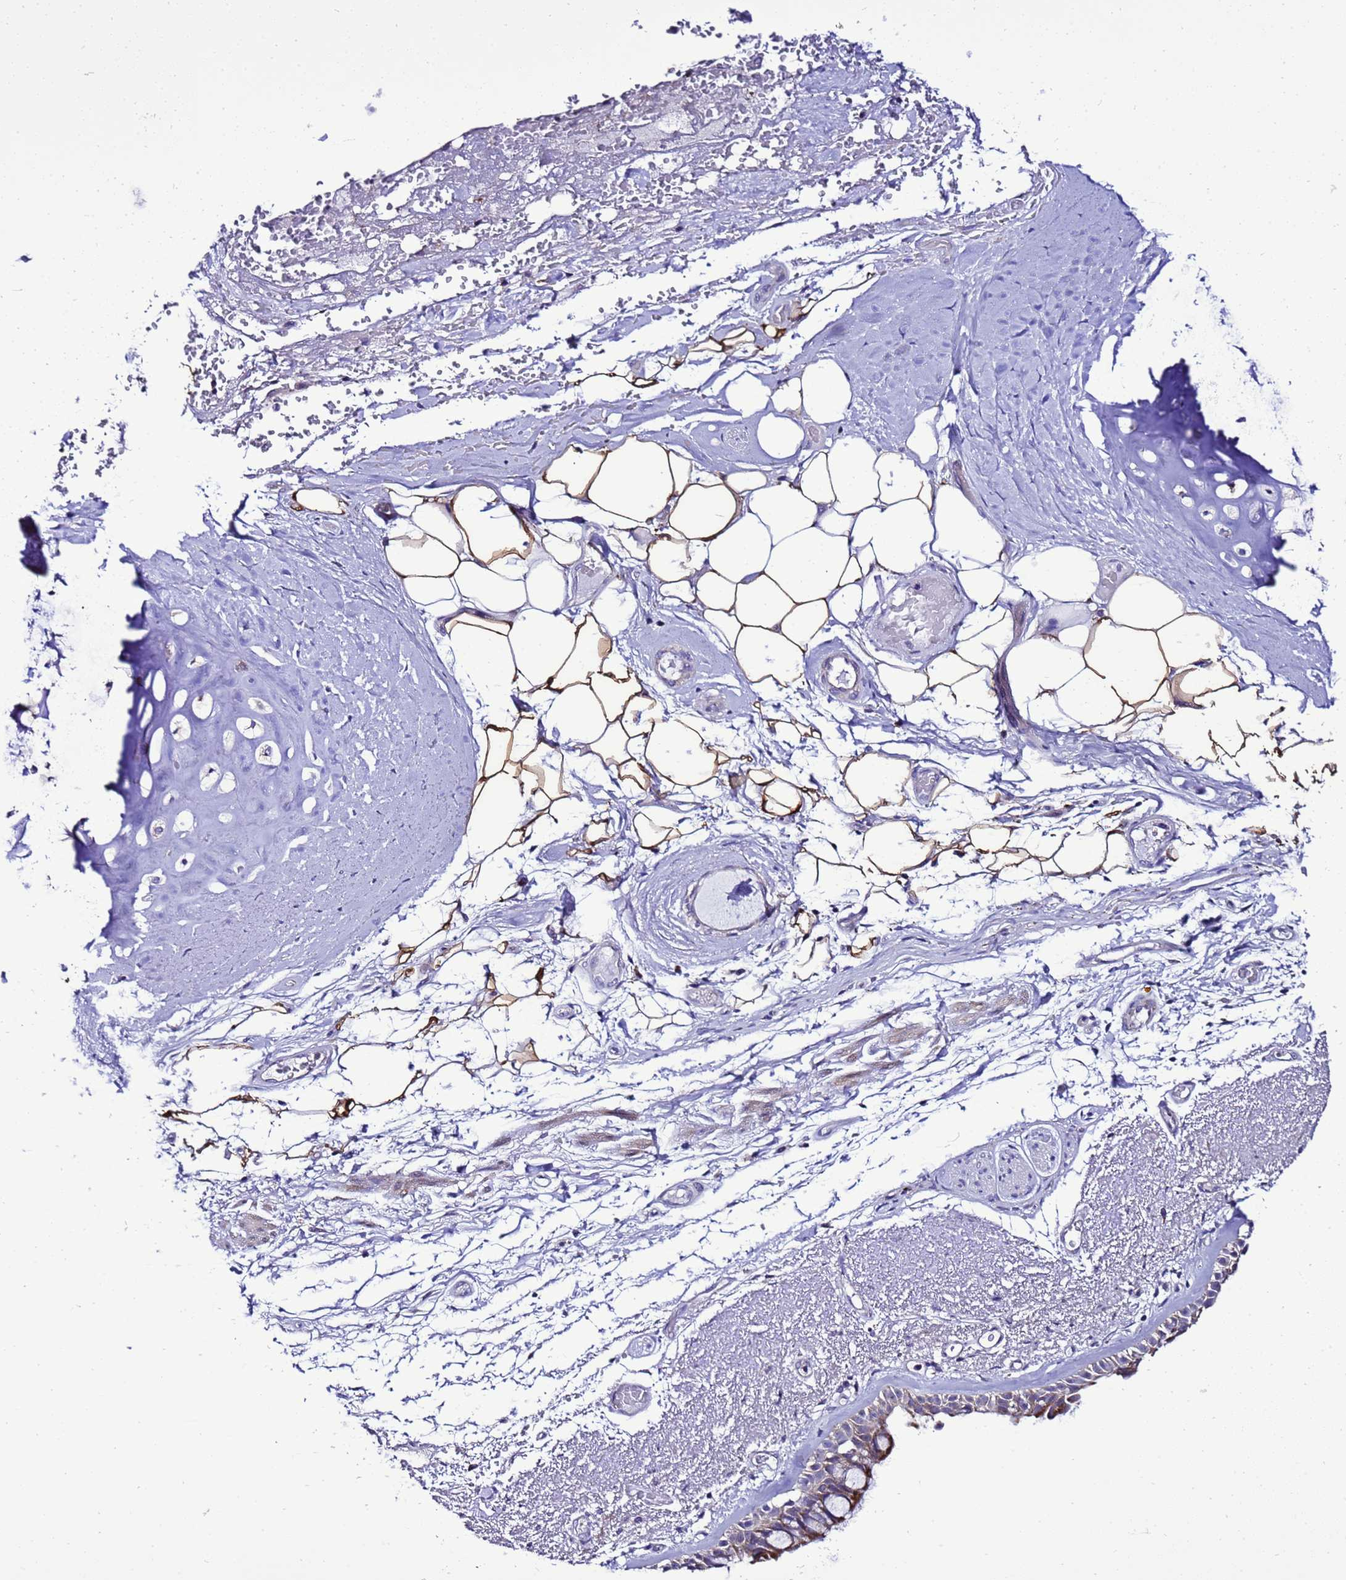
{"staining": {"intensity": "weak", "quantity": "25%-75%", "location": "cytoplasmic/membranous"}, "tissue": "bronchus", "cell_type": "Respiratory epithelial cells", "image_type": "normal", "snomed": [{"axis": "morphology", "description": "Normal tissue, NOS"}, {"axis": "morphology", "description": "Squamous cell carcinoma, NOS"}, {"axis": "topography", "description": "Lymph node"}, {"axis": "topography", "description": "Bronchus"}, {"axis": "topography", "description": "Lung"}], "caption": "DAB immunohistochemical staining of benign bronchus displays weak cytoplasmic/membranous protein expression in approximately 25%-75% of respiratory epithelial cells.", "gene": "DPH6", "patient": {"sex": "male", "age": 66}}